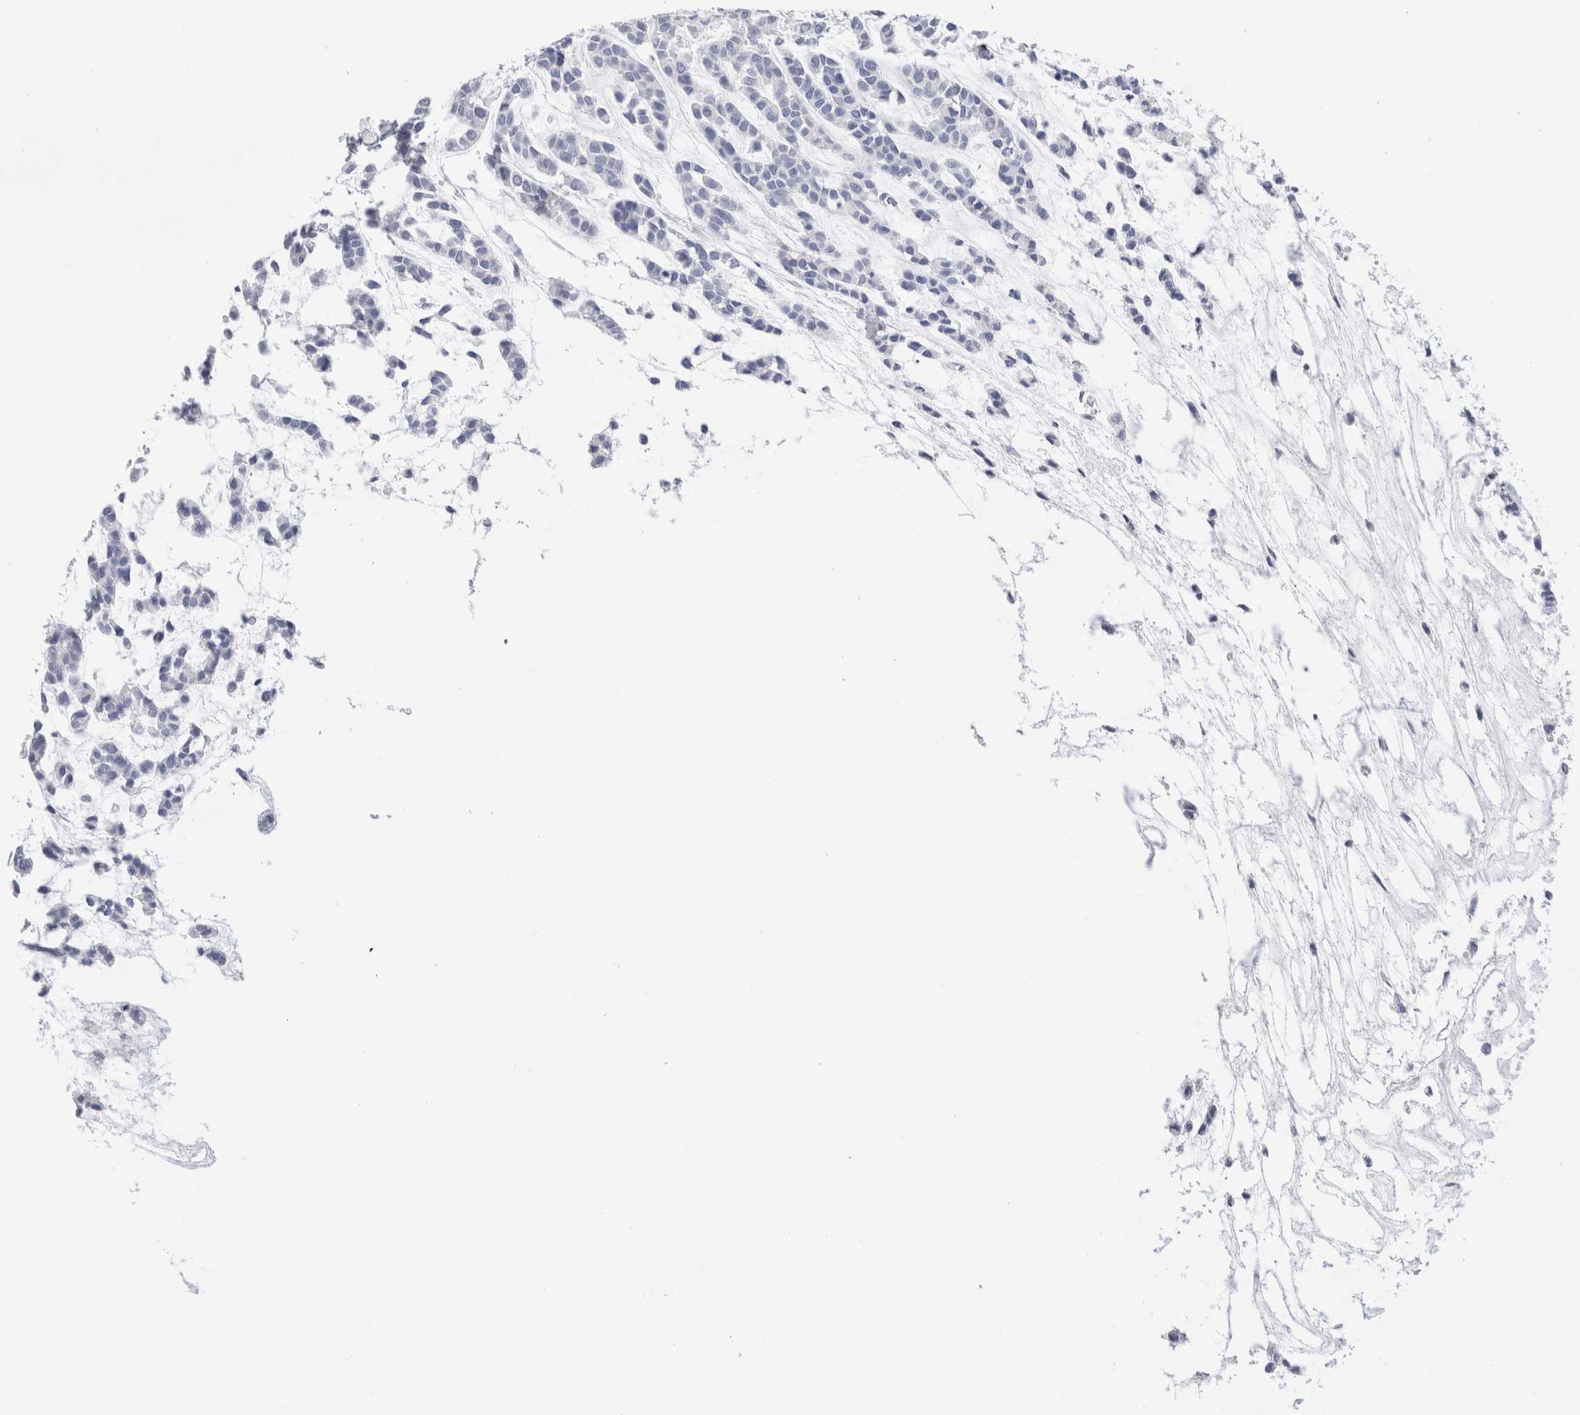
{"staining": {"intensity": "negative", "quantity": "none", "location": "none"}, "tissue": "head and neck cancer", "cell_type": "Tumor cells", "image_type": "cancer", "snomed": [{"axis": "morphology", "description": "Adenocarcinoma, NOS"}, {"axis": "morphology", "description": "Adenoma, NOS"}, {"axis": "topography", "description": "Head-Neck"}], "caption": "Tumor cells show no significant protein staining in head and neck adenocarcinoma.", "gene": "SLC10A5", "patient": {"sex": "female", "age": 55}}